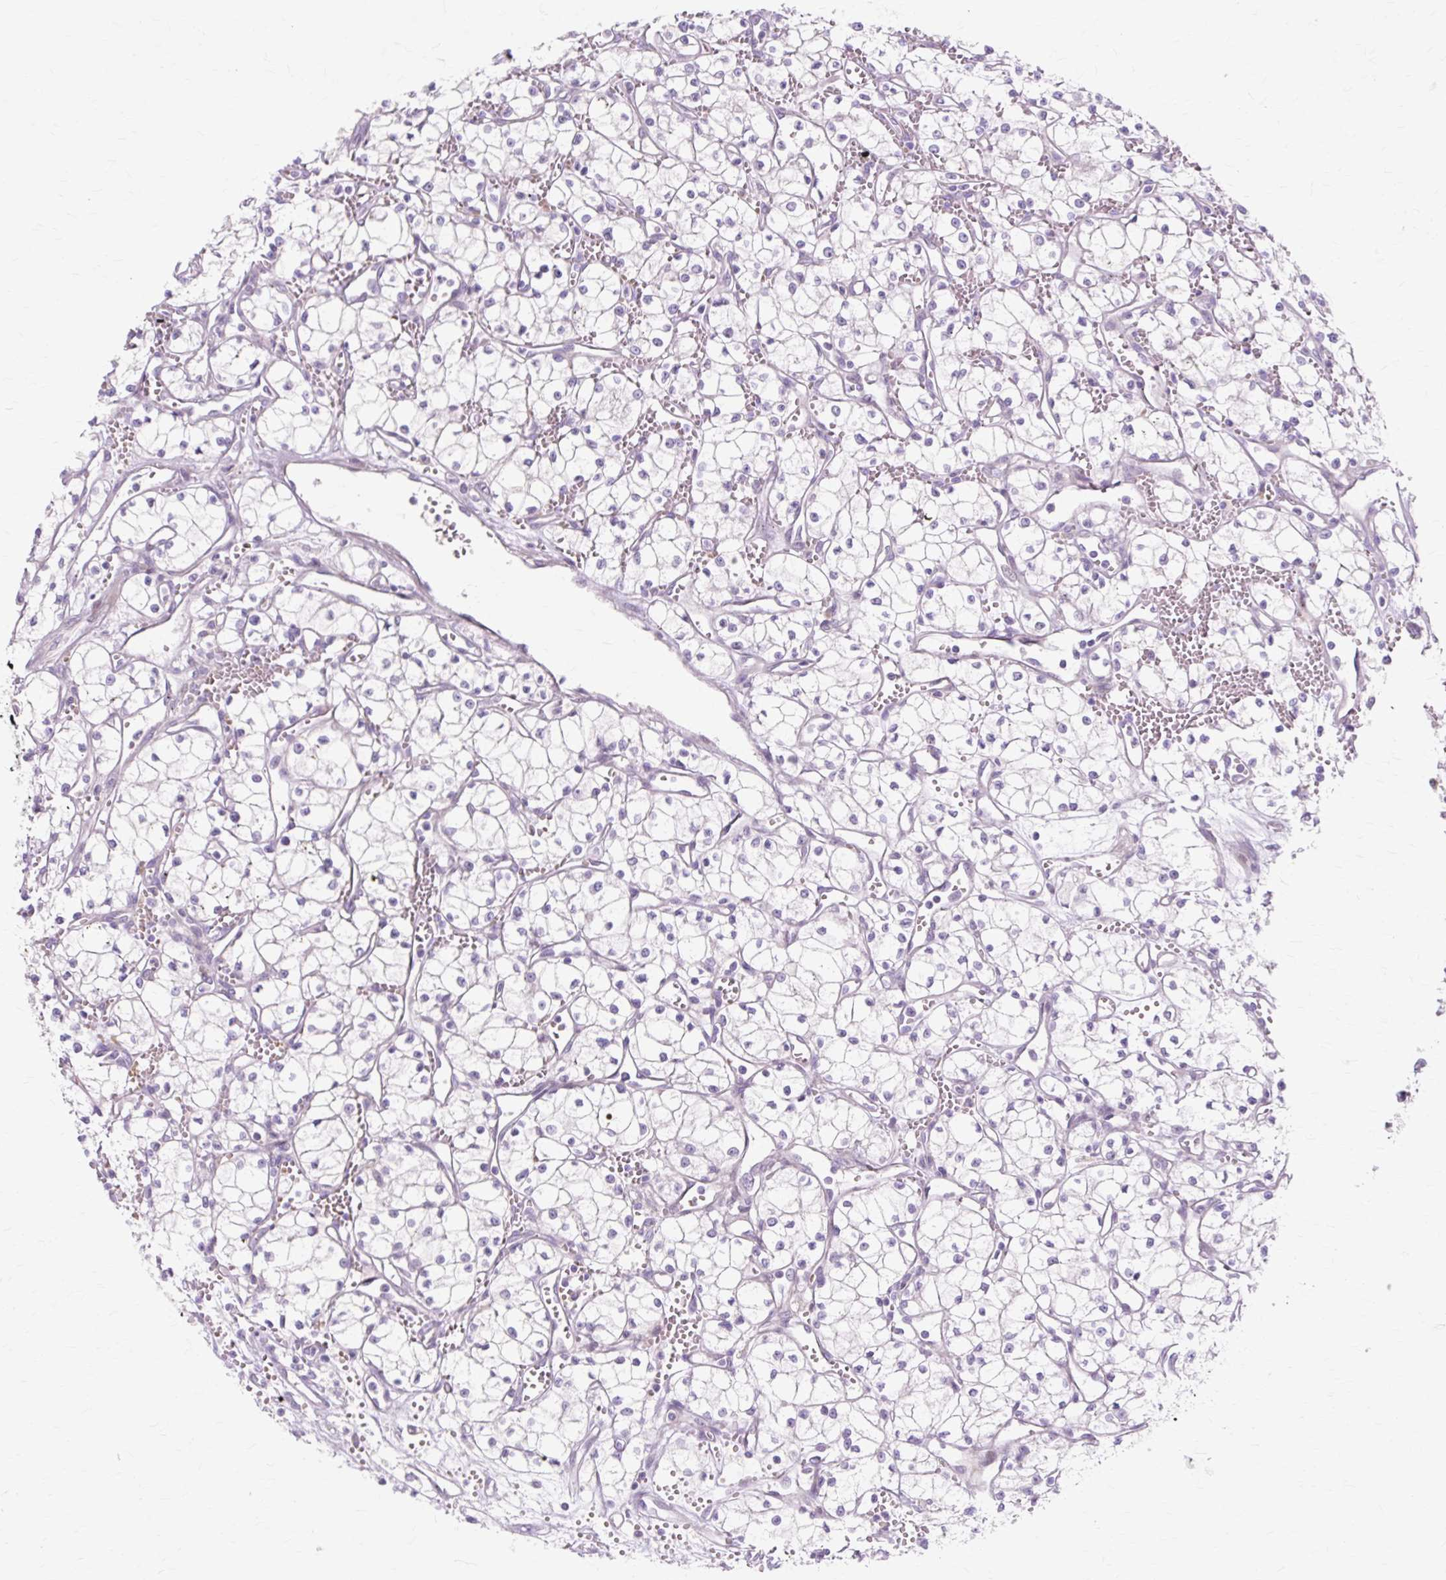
{"staining": {"intensity": "negative", "quantity": "none", "location": "none"}, "tissue": "renal cancer", "cell_type": "Tumor cells", "image_type": "cancer", "snomed": [{"axis": "morphology", "description": "Adenocarcinoma, NOS"}, {"axis": "topography", "description": "Kidney"}], "caption": "Immunohistochemistry (IHC) of renal cancer (adenocarcinoma) displays no positivity in tumor cells. (Brightfield microscopy of DAB immunohistochemistry at high magnification).", "gene": "IRX2", "patient": {"sex": "male", "age": 59}}